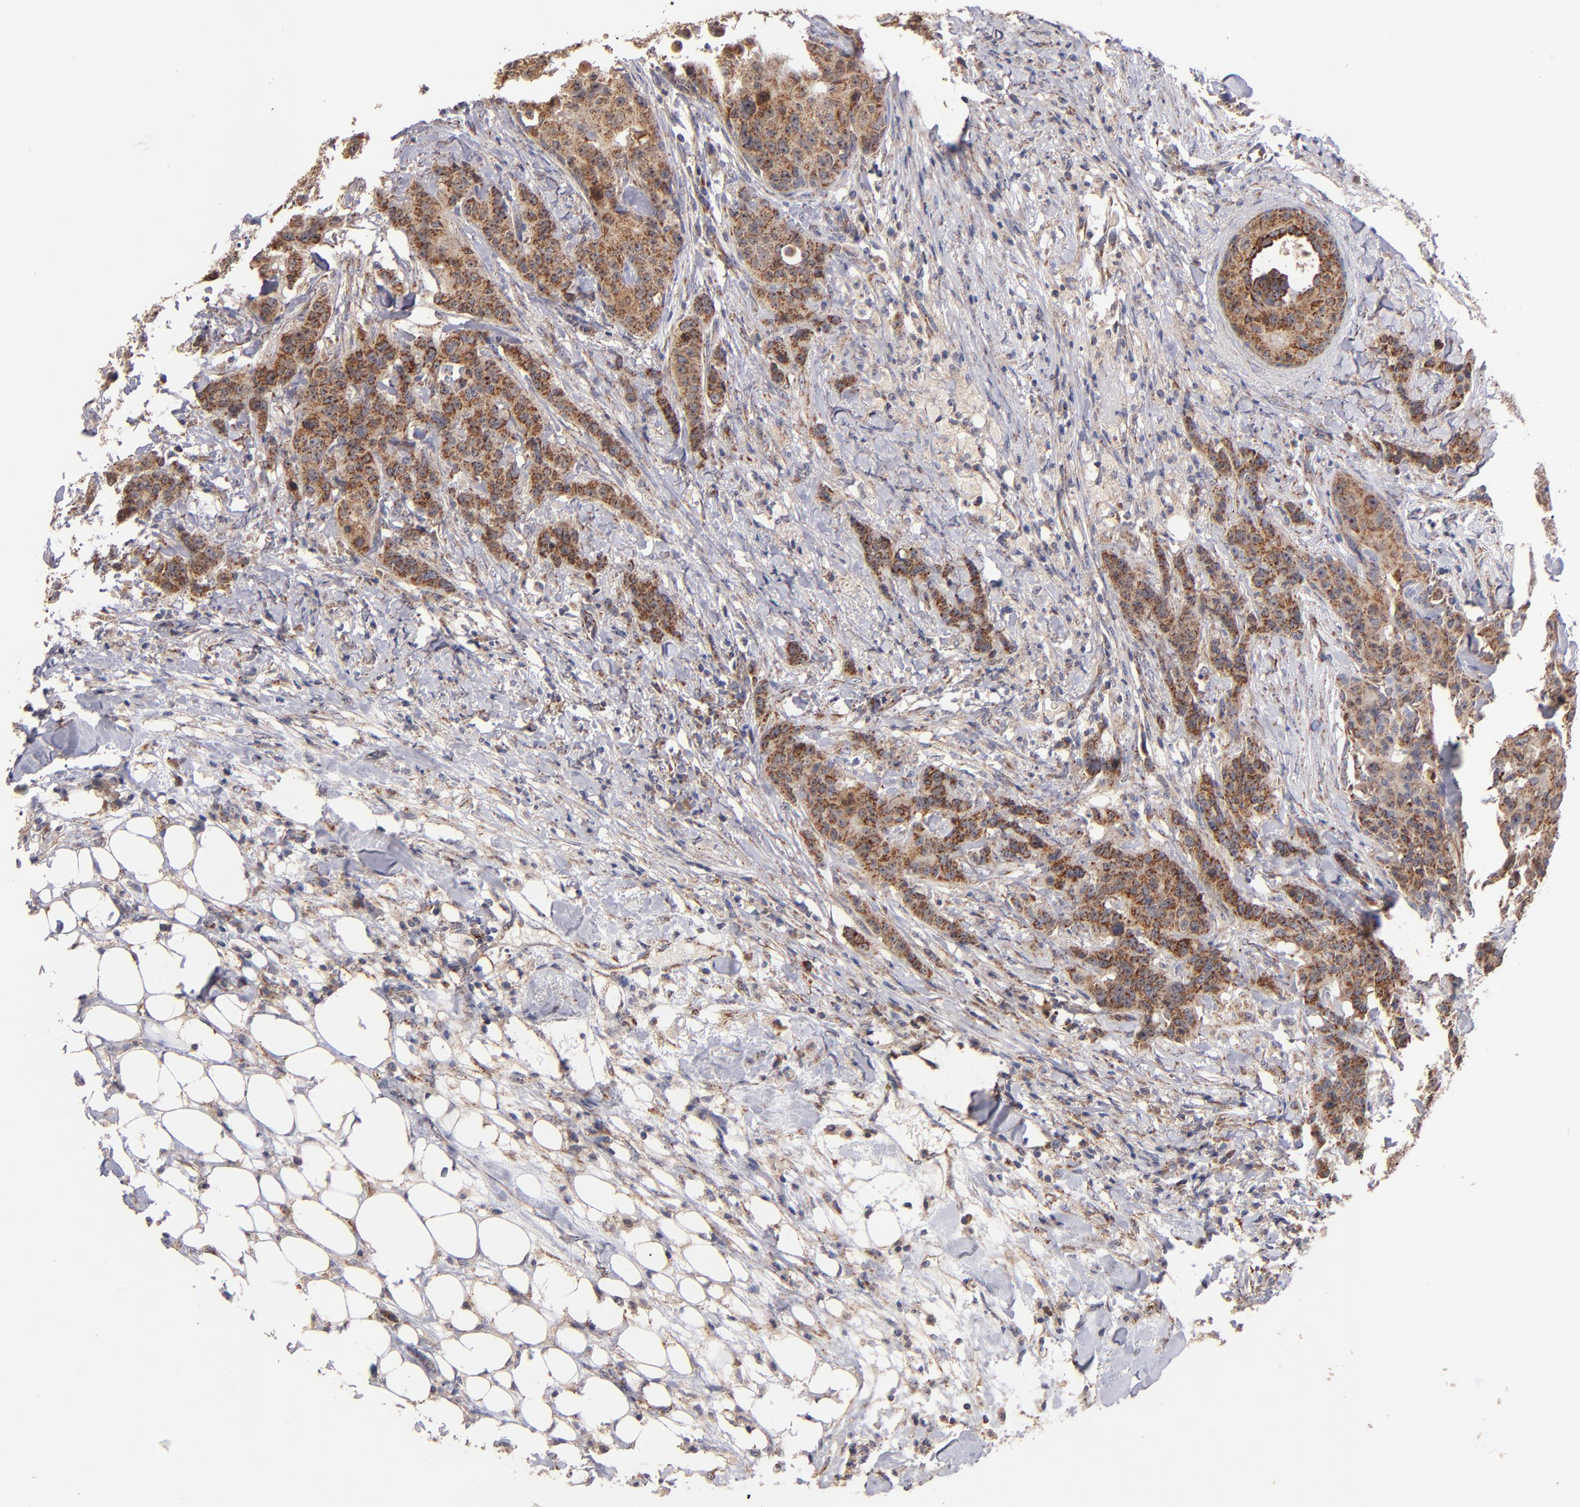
{"staining": {"intensity": "moderate", "quantity": ">75%", "location": "cytoplasmic/membranous"}, "tissue": "breast cancer", "cell_type": "Tumor cells", "image_type": "cancer", "snomed": [{"axis": "morphology", "description": "Duct carcinoma"}, {"axis": "topography", "description": "Breast"}], "caption": "Breast infiltrating ductal carcinoma stained with IHC exhibits moderate cytoplasmic/membranous positivity in approximately >75% of tumor cells.", "gene": "DIABLO", "patient": {"sex": "female", "age": 40}}